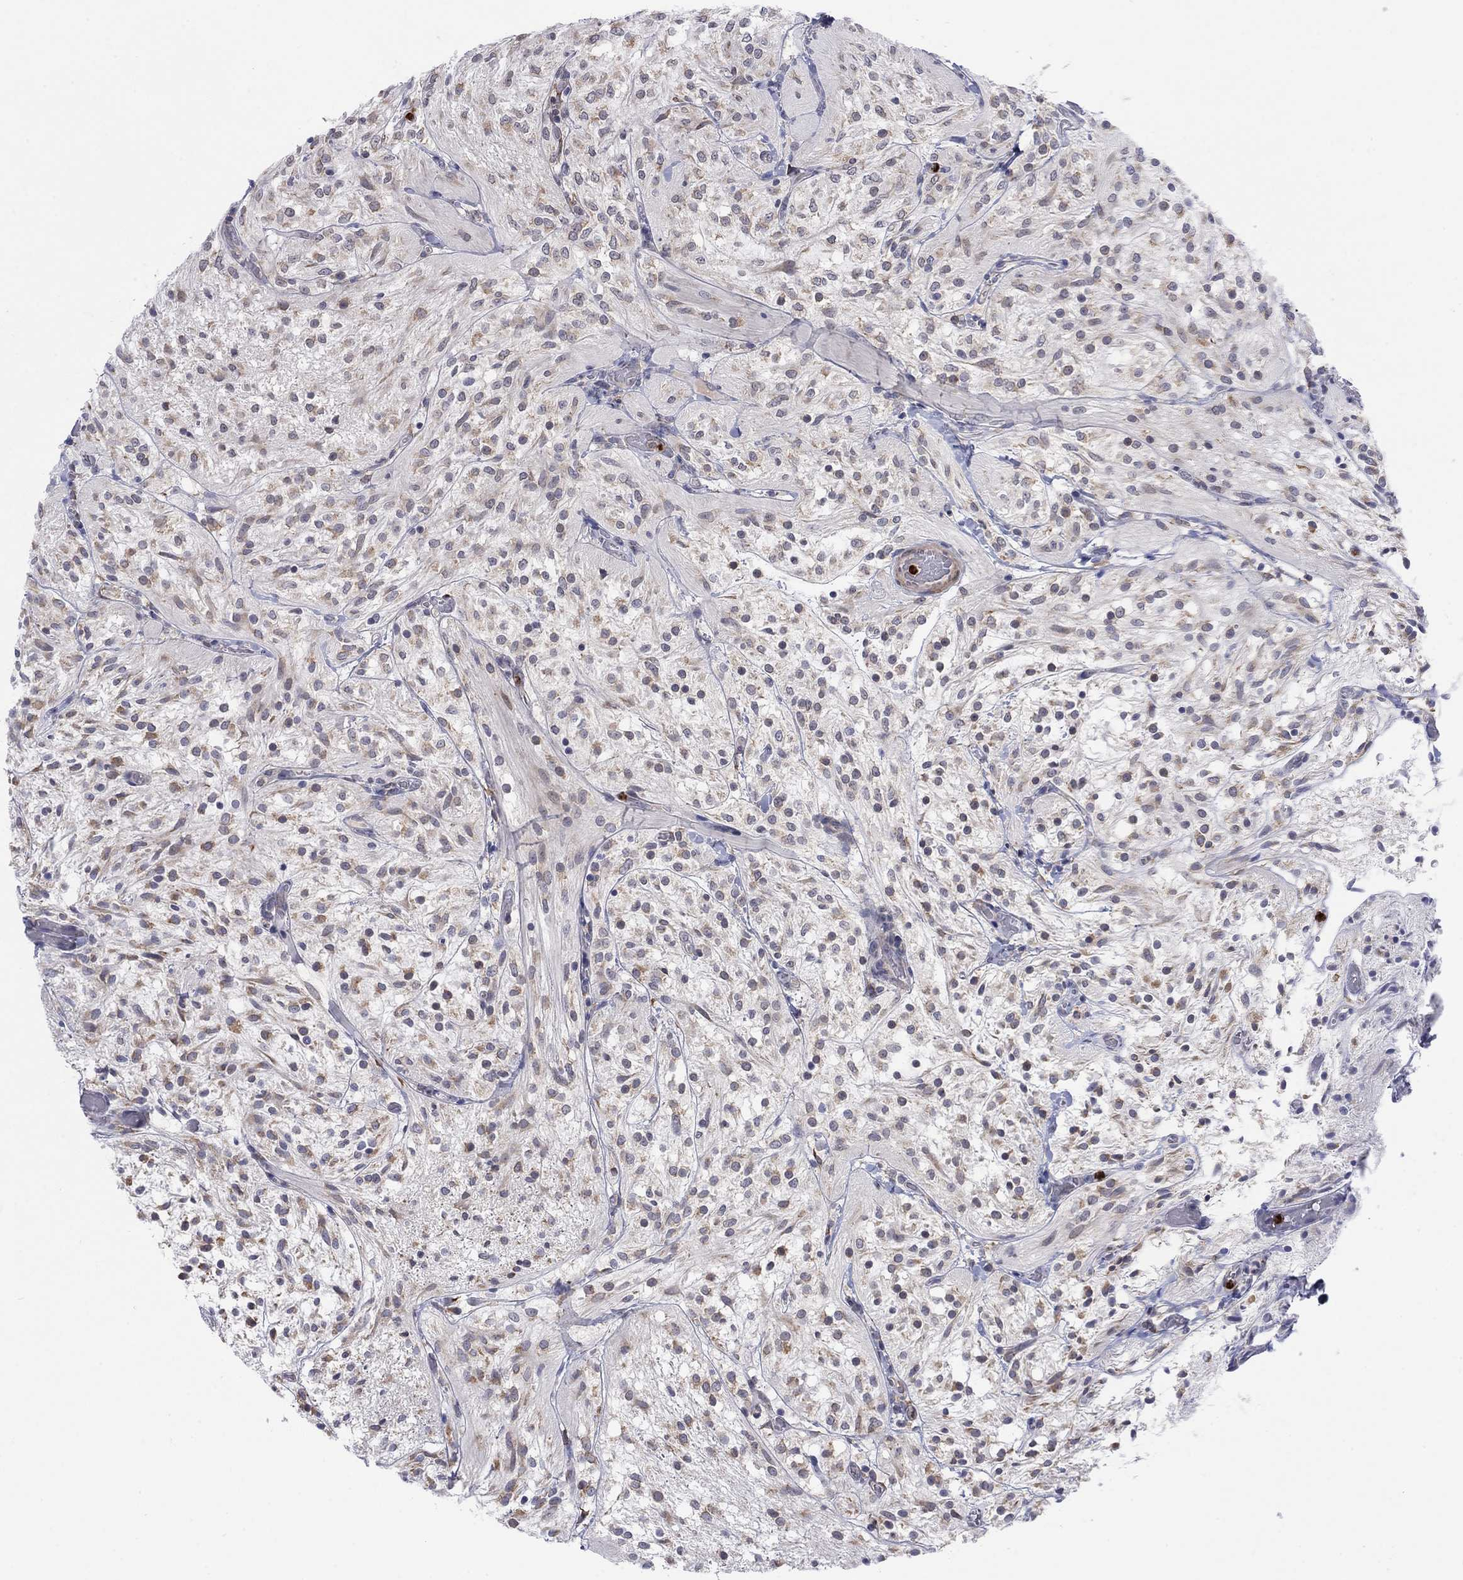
{"staining": {"intensity": "weak", "quantity": "25%-75%", "location": "cytoplasmic/membranous"}, "tissue": "glioma", "cell_type": "Tumor cells", "image_type": "cancer", "snomed": [{"axis": "morphology", "description": "Glioma, malignant, Low grade"}, {"axis": "topography", "description": "Brain"}], "caption": "IHC of malignant glioma (low-grade) exhibits low levels of weak cytoplasmic/membranous expression in approximately 25%-75% of tumor cells.", "gene": "MTRFR", "patient": {"sex": "male", "age": 3}}